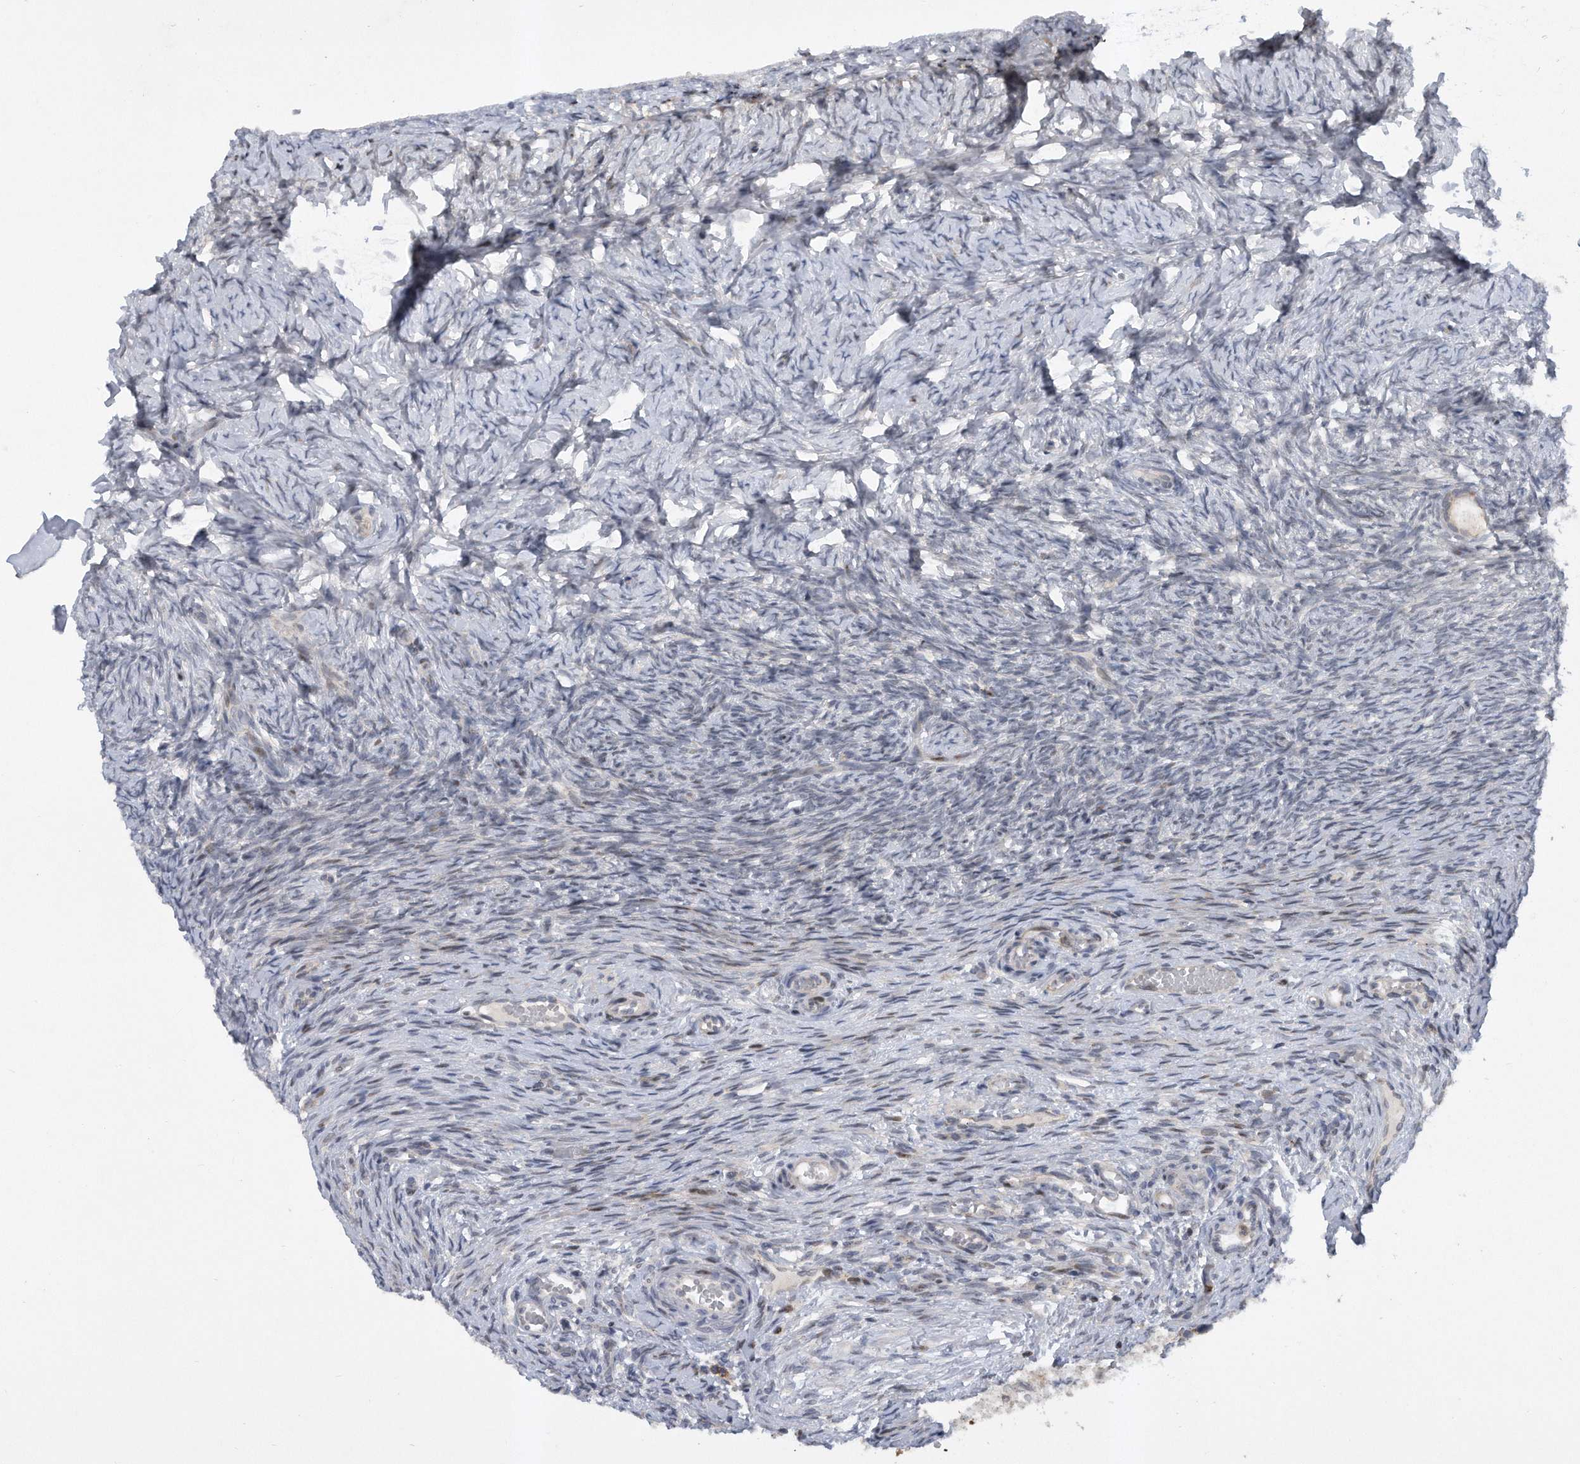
{"staining": {"intensity": "weak", "quantity": "25%-75%", "location": "cytoplasmic/membranous"}, "tissue": "ovary", "cell_type": "Follicle cells", "image_type": "normal", "snomed": [{"axis": "morphology", "description": "Adenocarcinoma, NOS"}, {"axis": "topography", "description": "Endometrium"}], "caption": "Immunohistochemical staining of unremarkable ovary displays weak cytoplasmic/membranous protein positivity in approximately 25%-75% of follicle cells.", "gene": "PGBD2", "patient": {"sex": "female", "age": 32}}